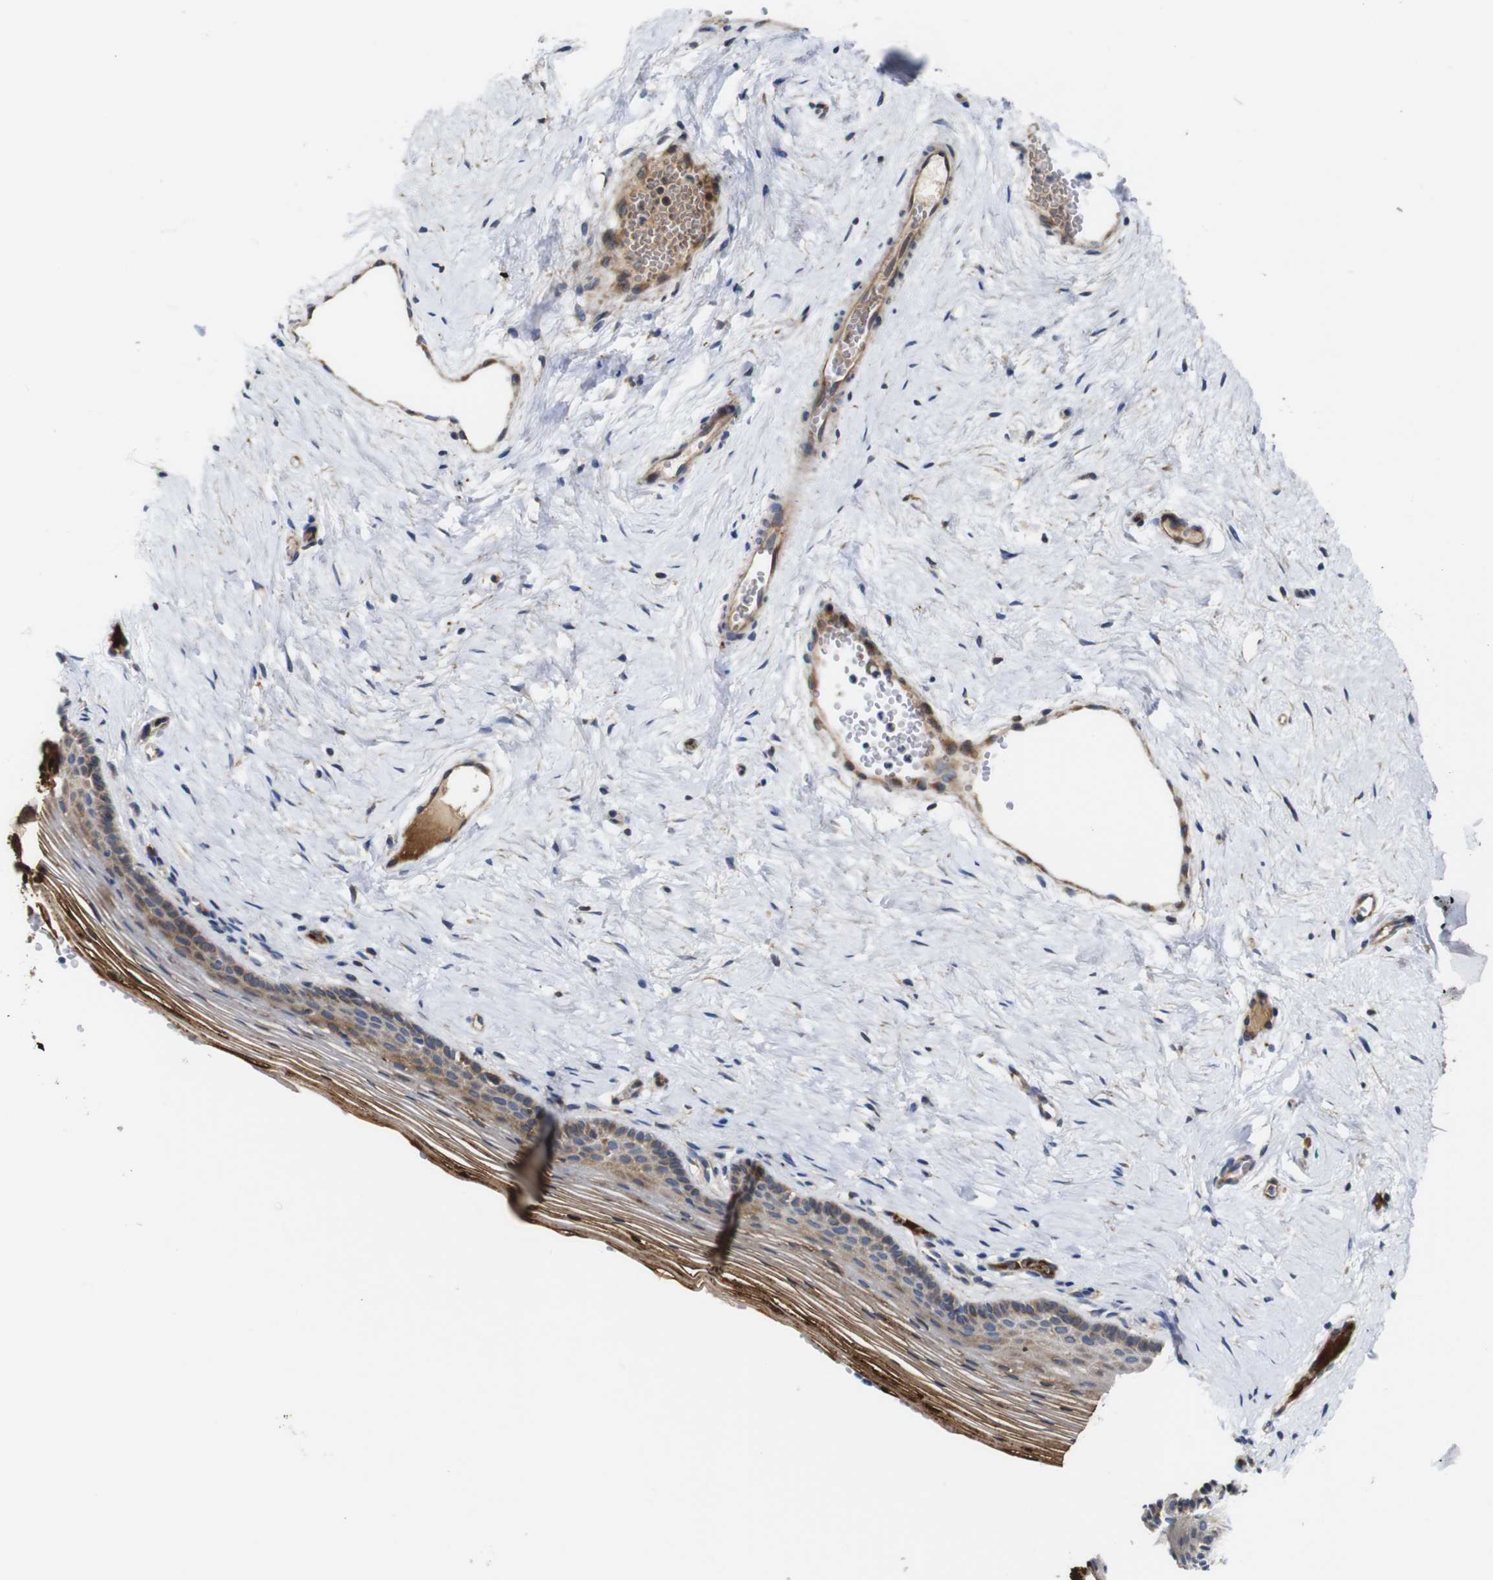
{"staining": {"intensity": "moderate", "quantity": "25%-75%", "location": "cytoplasmic/membranous"}, "tissue": "vagina", "cell_type": "Squamous epithelial cells", "image_type": "normal", "snomed": [{"axis": "morphology", "description": "Normal tissue, NOS"}, {"axis": "topography", "description": "Vagina"}], "caption": "Human vagina stained for a protein (brown) exhibits moderate cytoplasmic/membranous positive expression in about 25%-75% of squamous epithelial cells.", "gene": "CLCC1", "patient": {"sex": "female", "age": 32}}